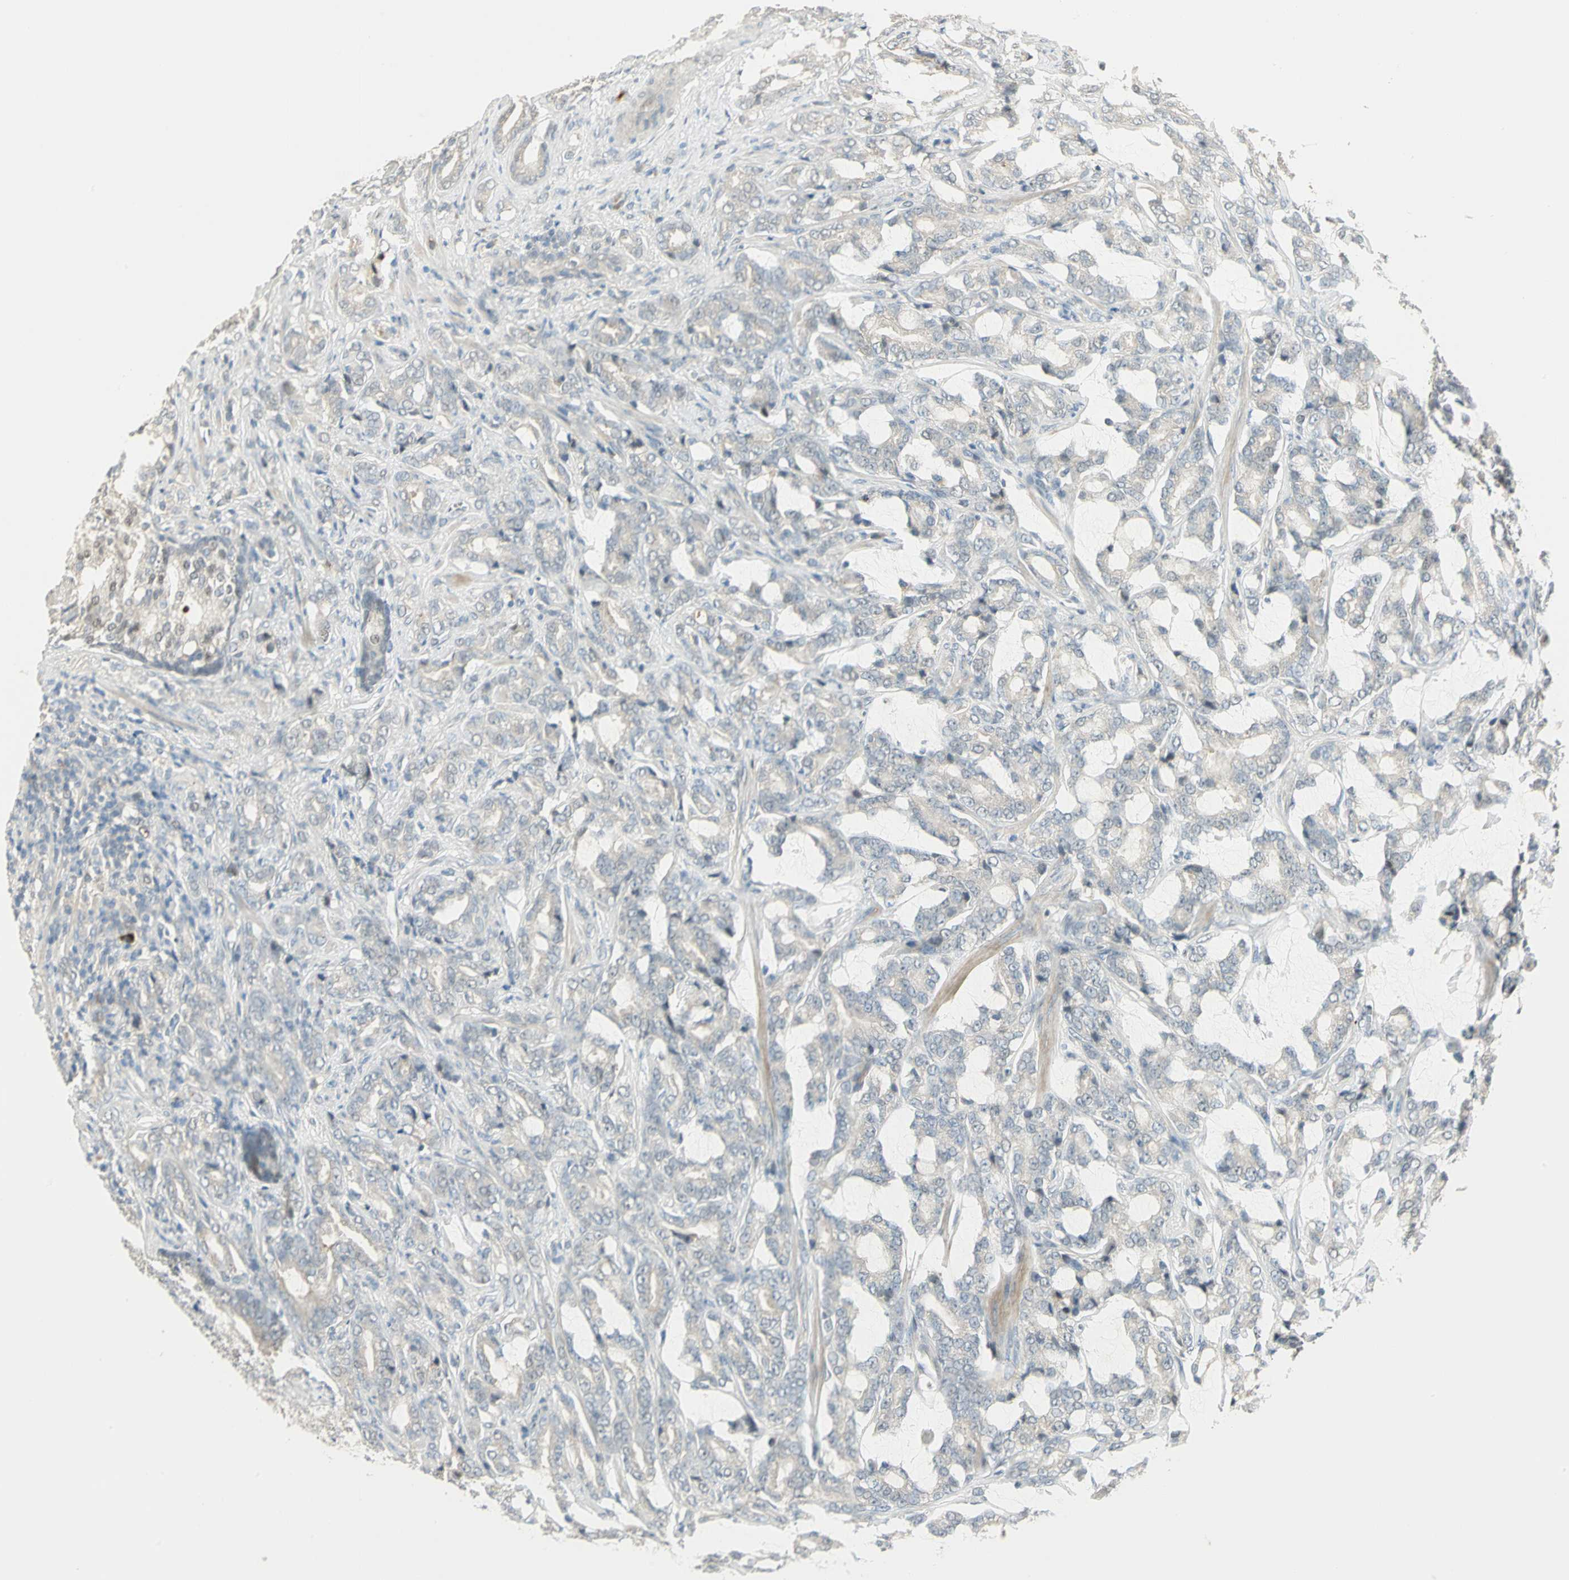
{"staining": {"intensity": "negative", "quantity": "none", "location": "none"}, "tissue": "prostate cancer", "cell_type": "Tumor cells", "image_type": "cancer", "snomed": [{"axis": "morphology", "description": "Adenocarcinoma, Low grade"}, {"axis": "topography", "description": "Prostate"}], "caption": "Histopathology image shows no significant protein positivity in tumor cells of prostate cancer.", "gene": "PROC", "patient": {"sex": "male", "age": 58}}